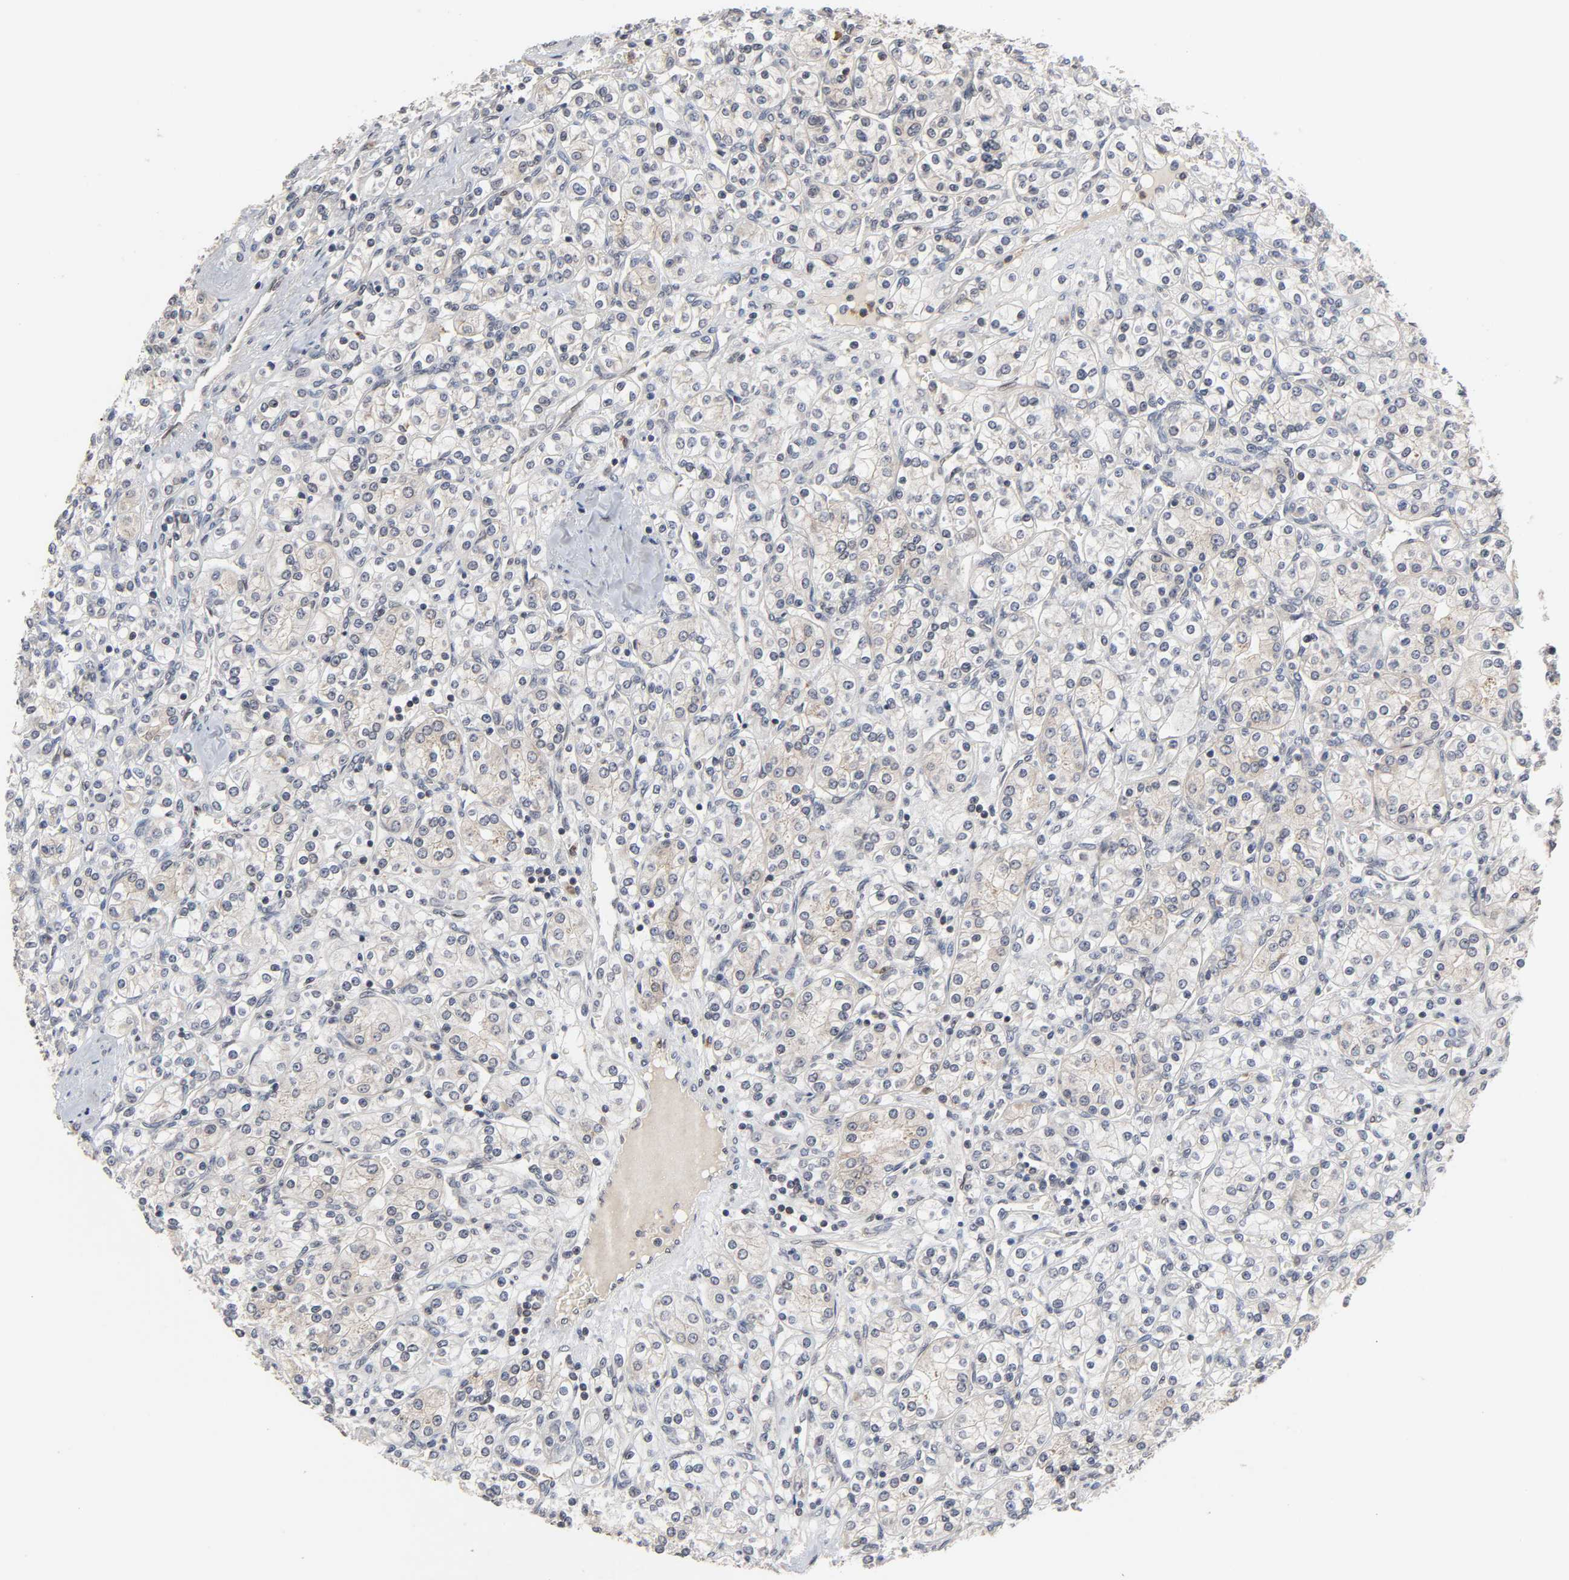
{"staining": {"intensity": "weak", "quantity": "<25%", "location": "cytoplasmic/membranous"}, "tissue": "renal cancer", "cell_type": "Tumor cells", "image_type": "cancer", "snomed": [{"axis": "morphology", "description": "Adenocarcinoma, NOS"}, {"axis": "topography", "description": "Kidney"}], "caption": "Immunohistochemistry of human renal cancer (adenocarcinoma) demonstrates no expression in tumor cells. (Brightfield microscopy of DAB (3,3'-diaminobenzidine) immunohistochemistry (IHC) at high magnification).", "gene": "CCDC175", "patient": {"sex": "male", "age": 77}}